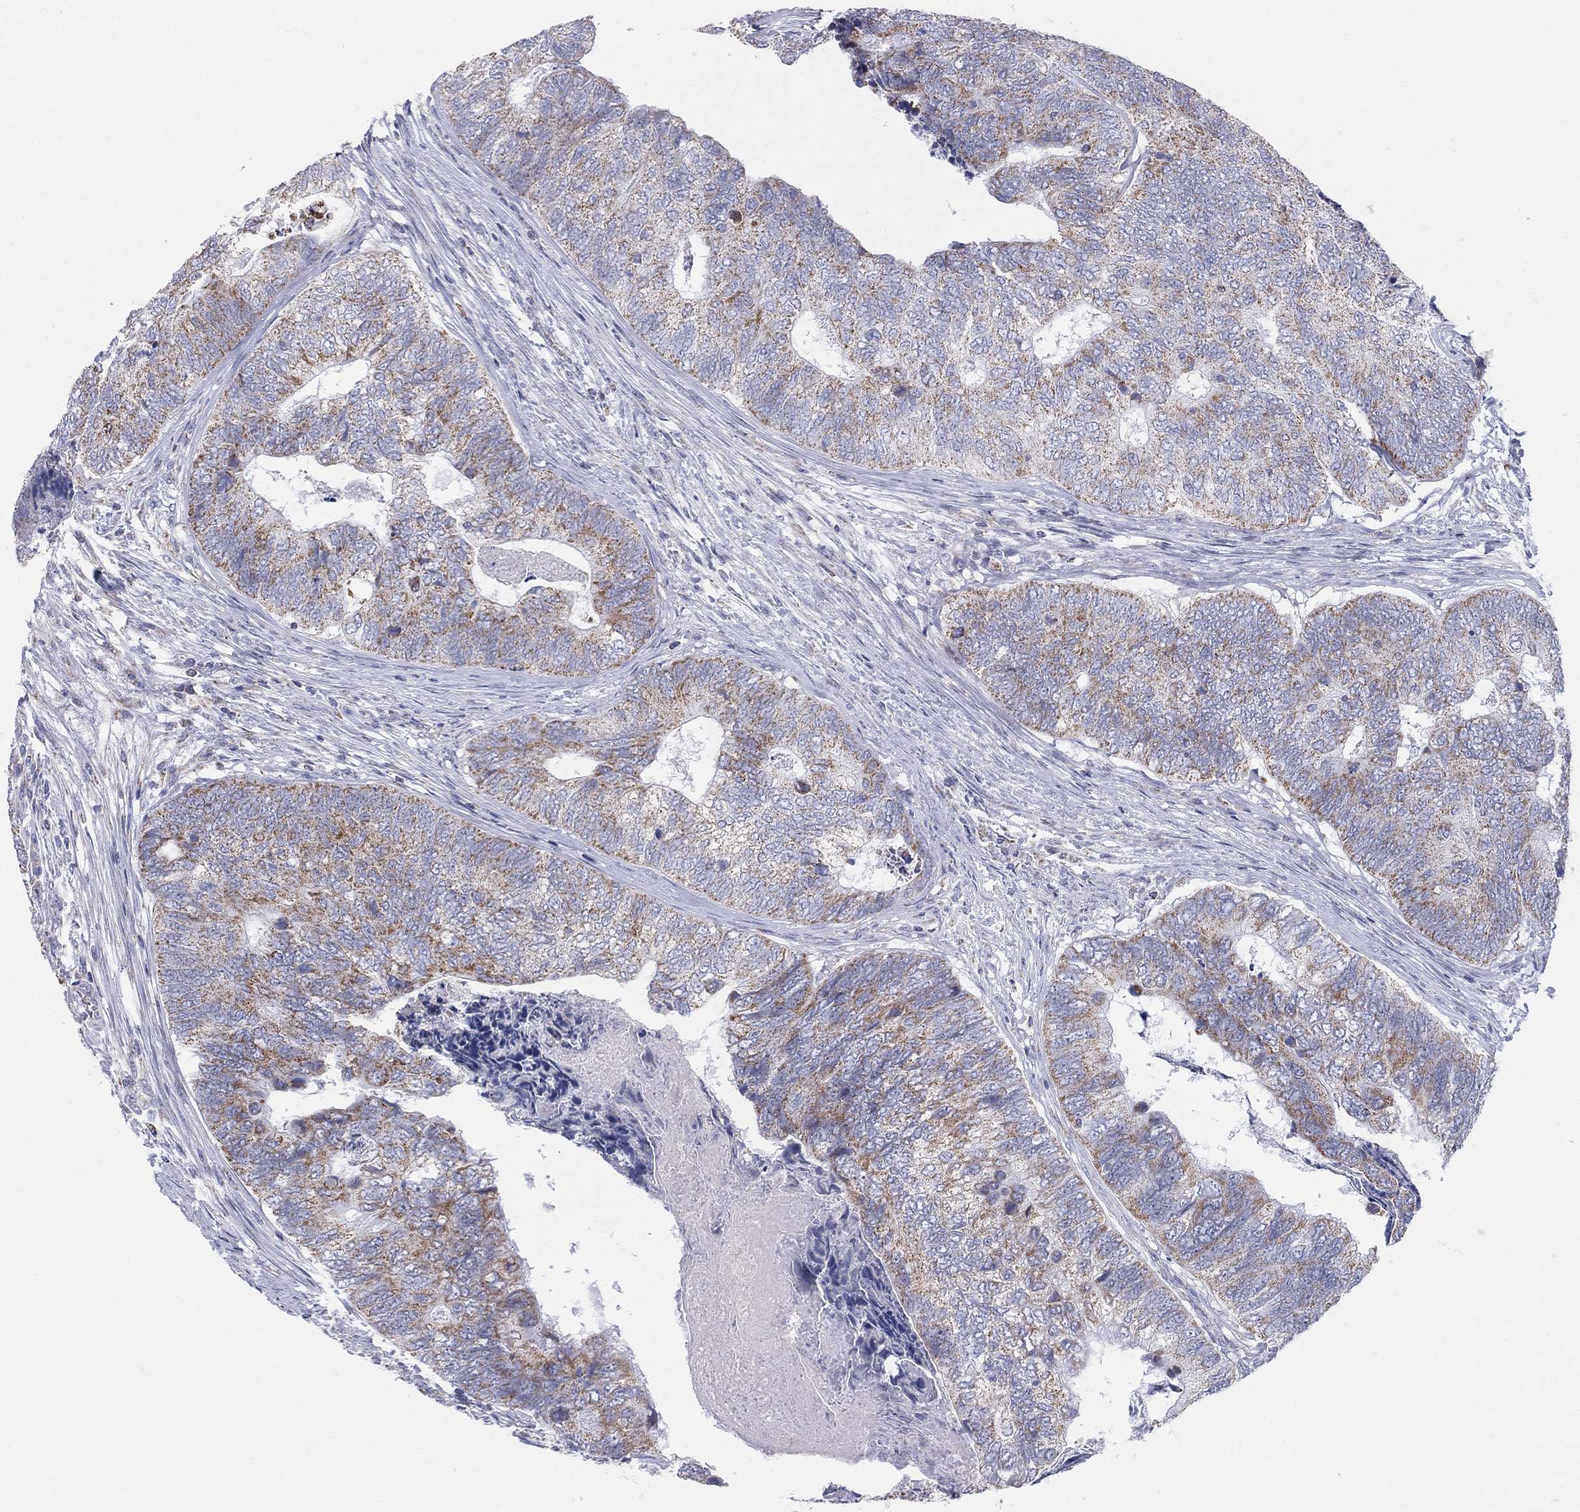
{"staining": {"intensity": "strong", "quantity": "25%-75%", "location": "cytoplasmic/membranous"}, "tissue": "colorectal cancer", "cell_type": "Tumor cells", "image_type": "cancer", "snomed": [{"axis": "morphology", "description": "Adenocarcinoma, NOS"}, {"axis": "topography", "description": "Colon"}], "caption": "This image displays immunohistochemistry (IHC) staining of human colorectal cancer (adenocarcinoma), with high strong cytoplasmic/membranous staining in about 25%-75% of tumor cells.", "gene": "KISS1R", "patient": {"sex": "female", "age": 67}}